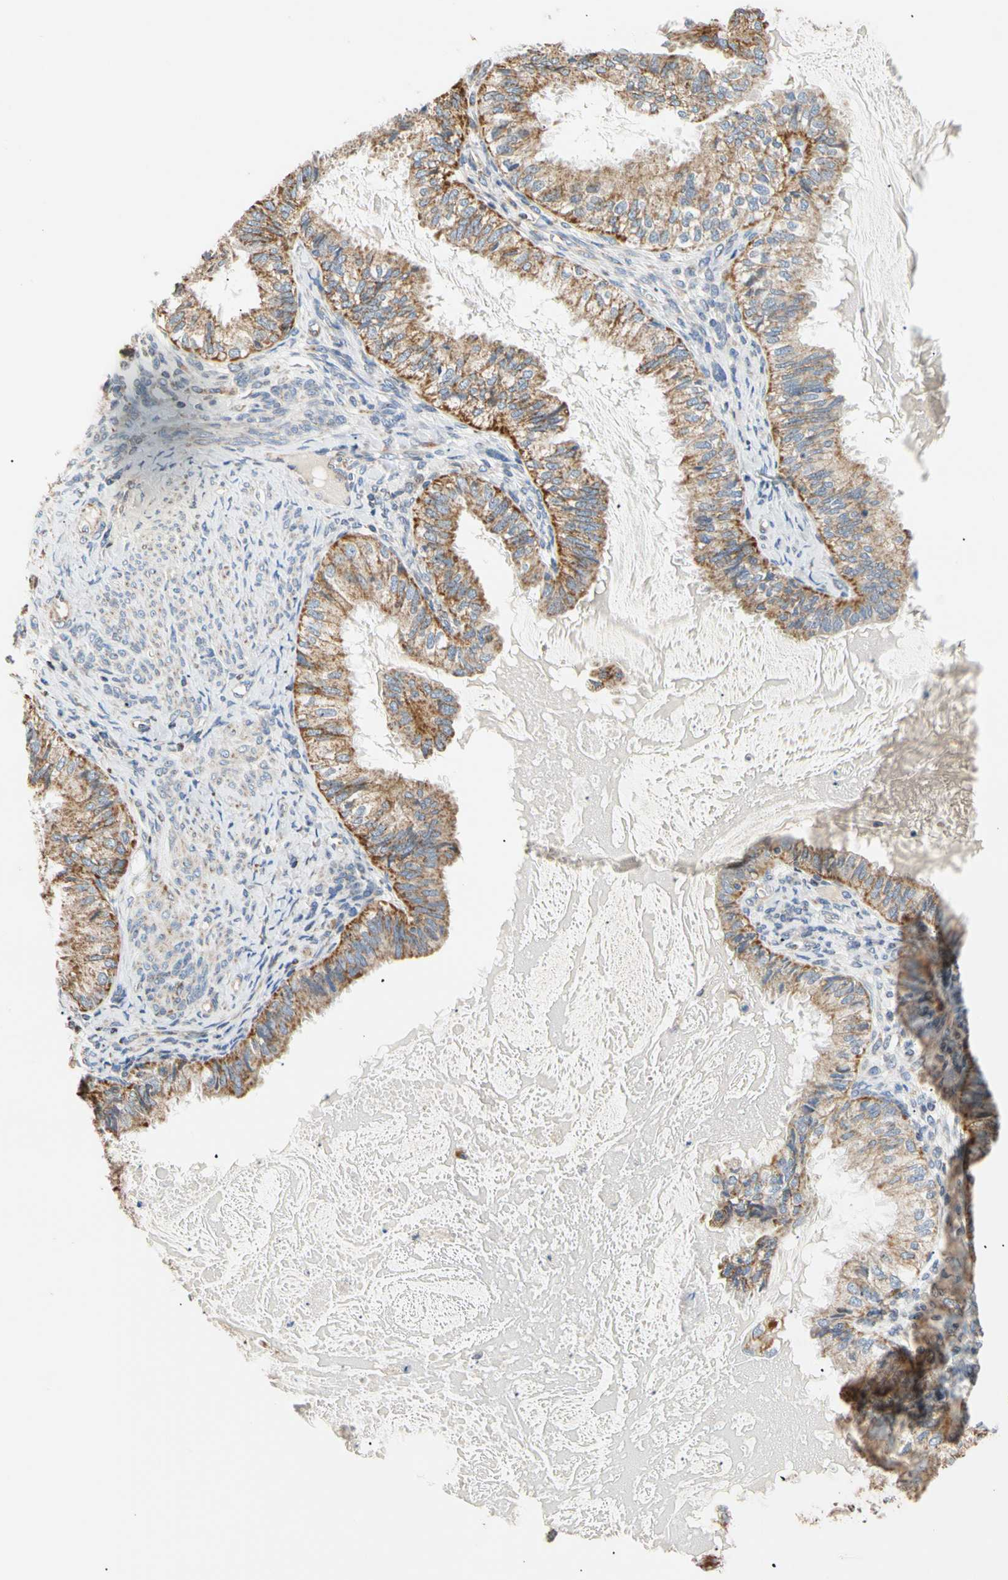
{"staining": {"intensity": "moderate", "quantity": ">75%", "location": "cytoplasmic/membranous"}, "tissue": "cervical cancer", "cell_type": "Tumor cells", "image_type": "cancer", "snomed": [{"axis": "morphology", "description": "Normal tissue, NOS"}, {"axis": "morphology", "description": "Adenocarcinoma, NOS"}, {"axis": "topography", "description": "Cervix"}, {"axis": "topography", "description": "Endometrium"}], "caption": "Tumor cells reveal medium levels of moderate cytoplasmic/membranous positivity in approximately >75% of cells in cervical cancer. The protein is shown in brown color, while the nuclei are stained blue.", "gene": "PLGRKT", "patient": {"sex": "female", "age": 86}}